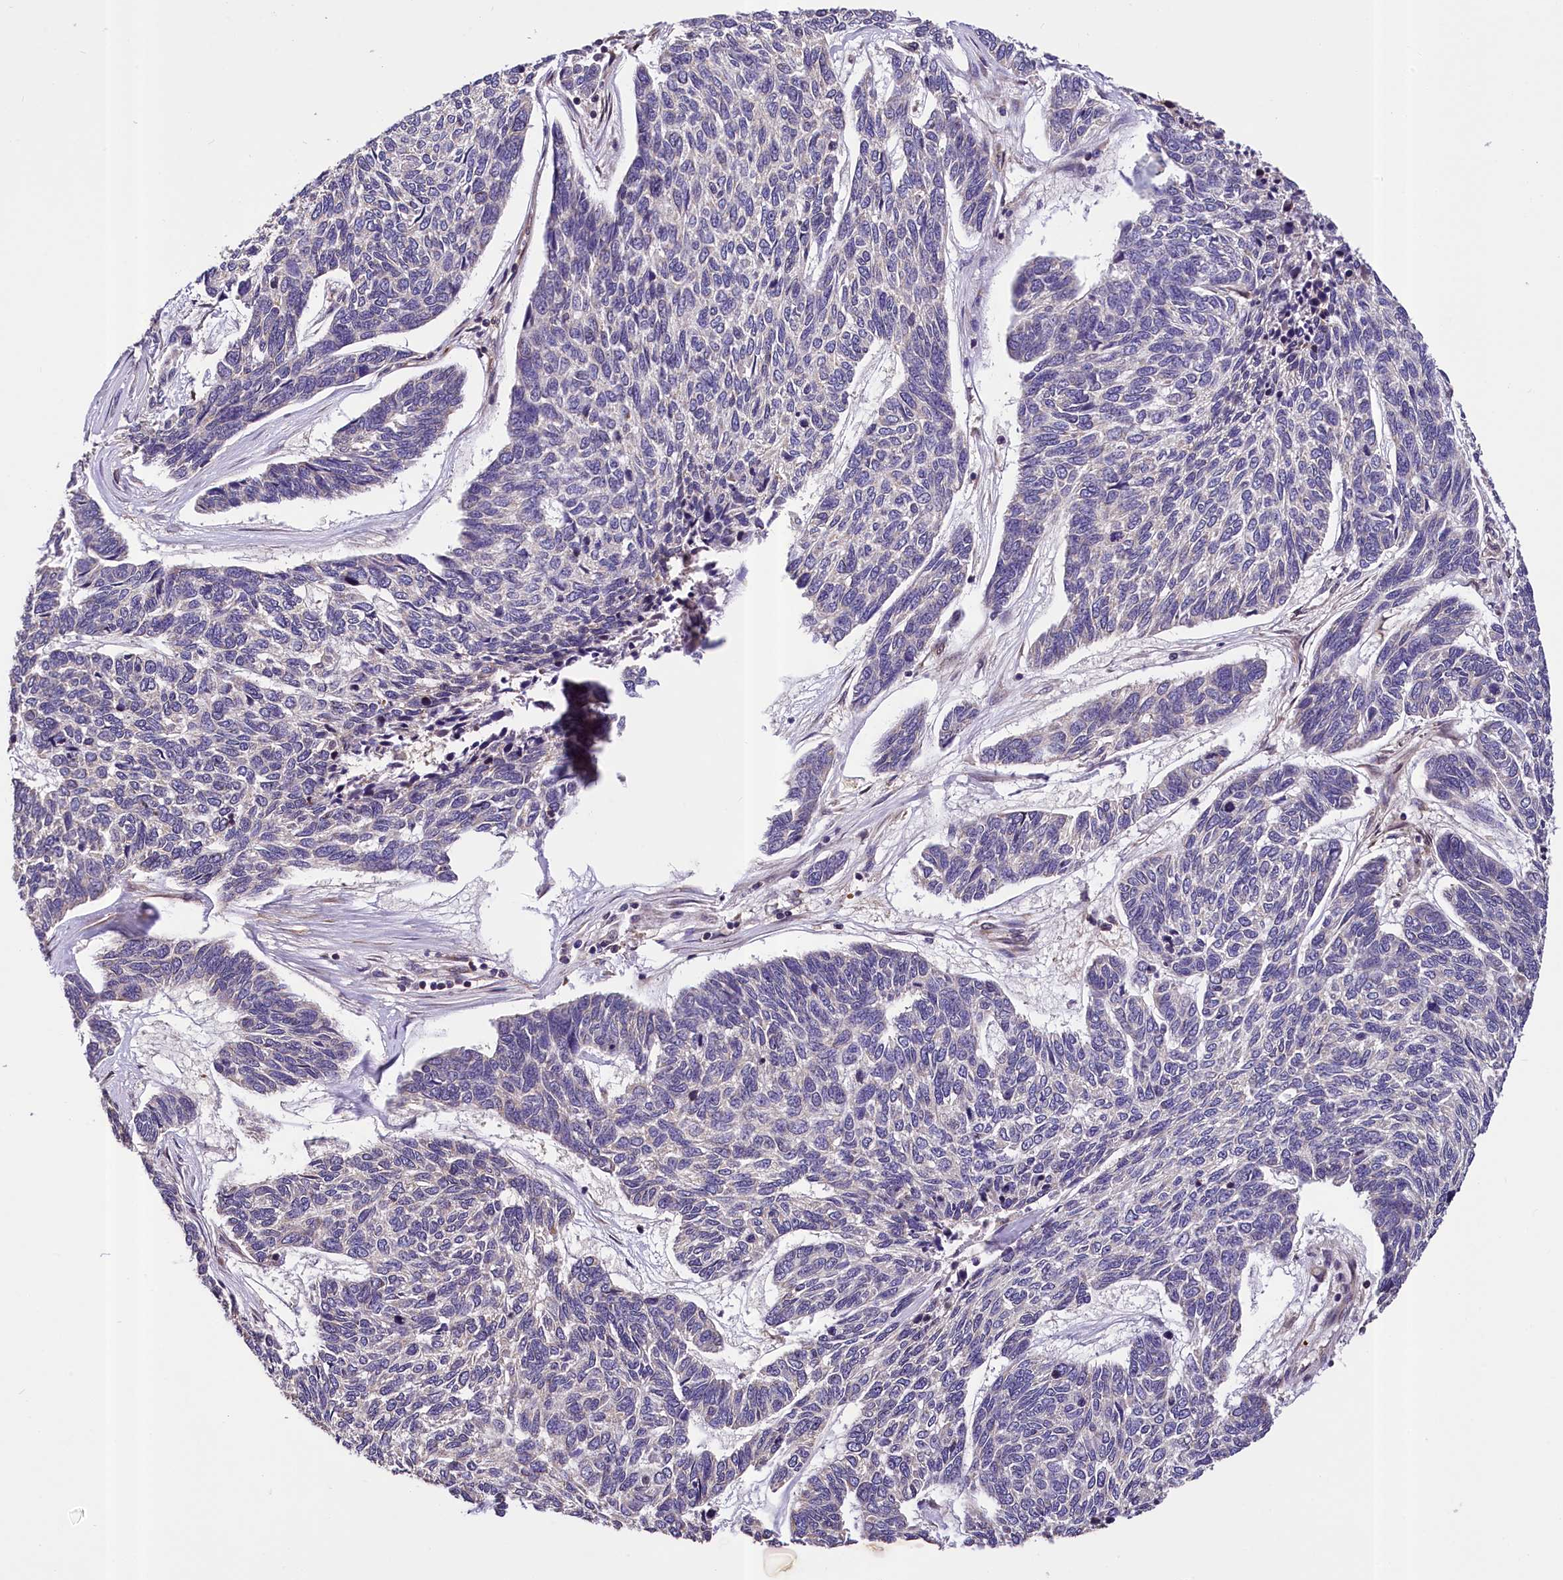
{"staining": {"intensity": "negative", "quantity": "none", "location": "none"}, "tissue": "skin cancer", "cell_type": "Tumor cells", "image_type": "cancer", "snomed": [{"axis": "morphology", "description": "Basal cell carcinoma"}, {"axis": "topography", "description": "Skin"}], "caption": "Tumor cells show no significant positivity in skin cancer.", "gene": "SUPV3L1", "patient": {"sex": "female", "age": 65}}